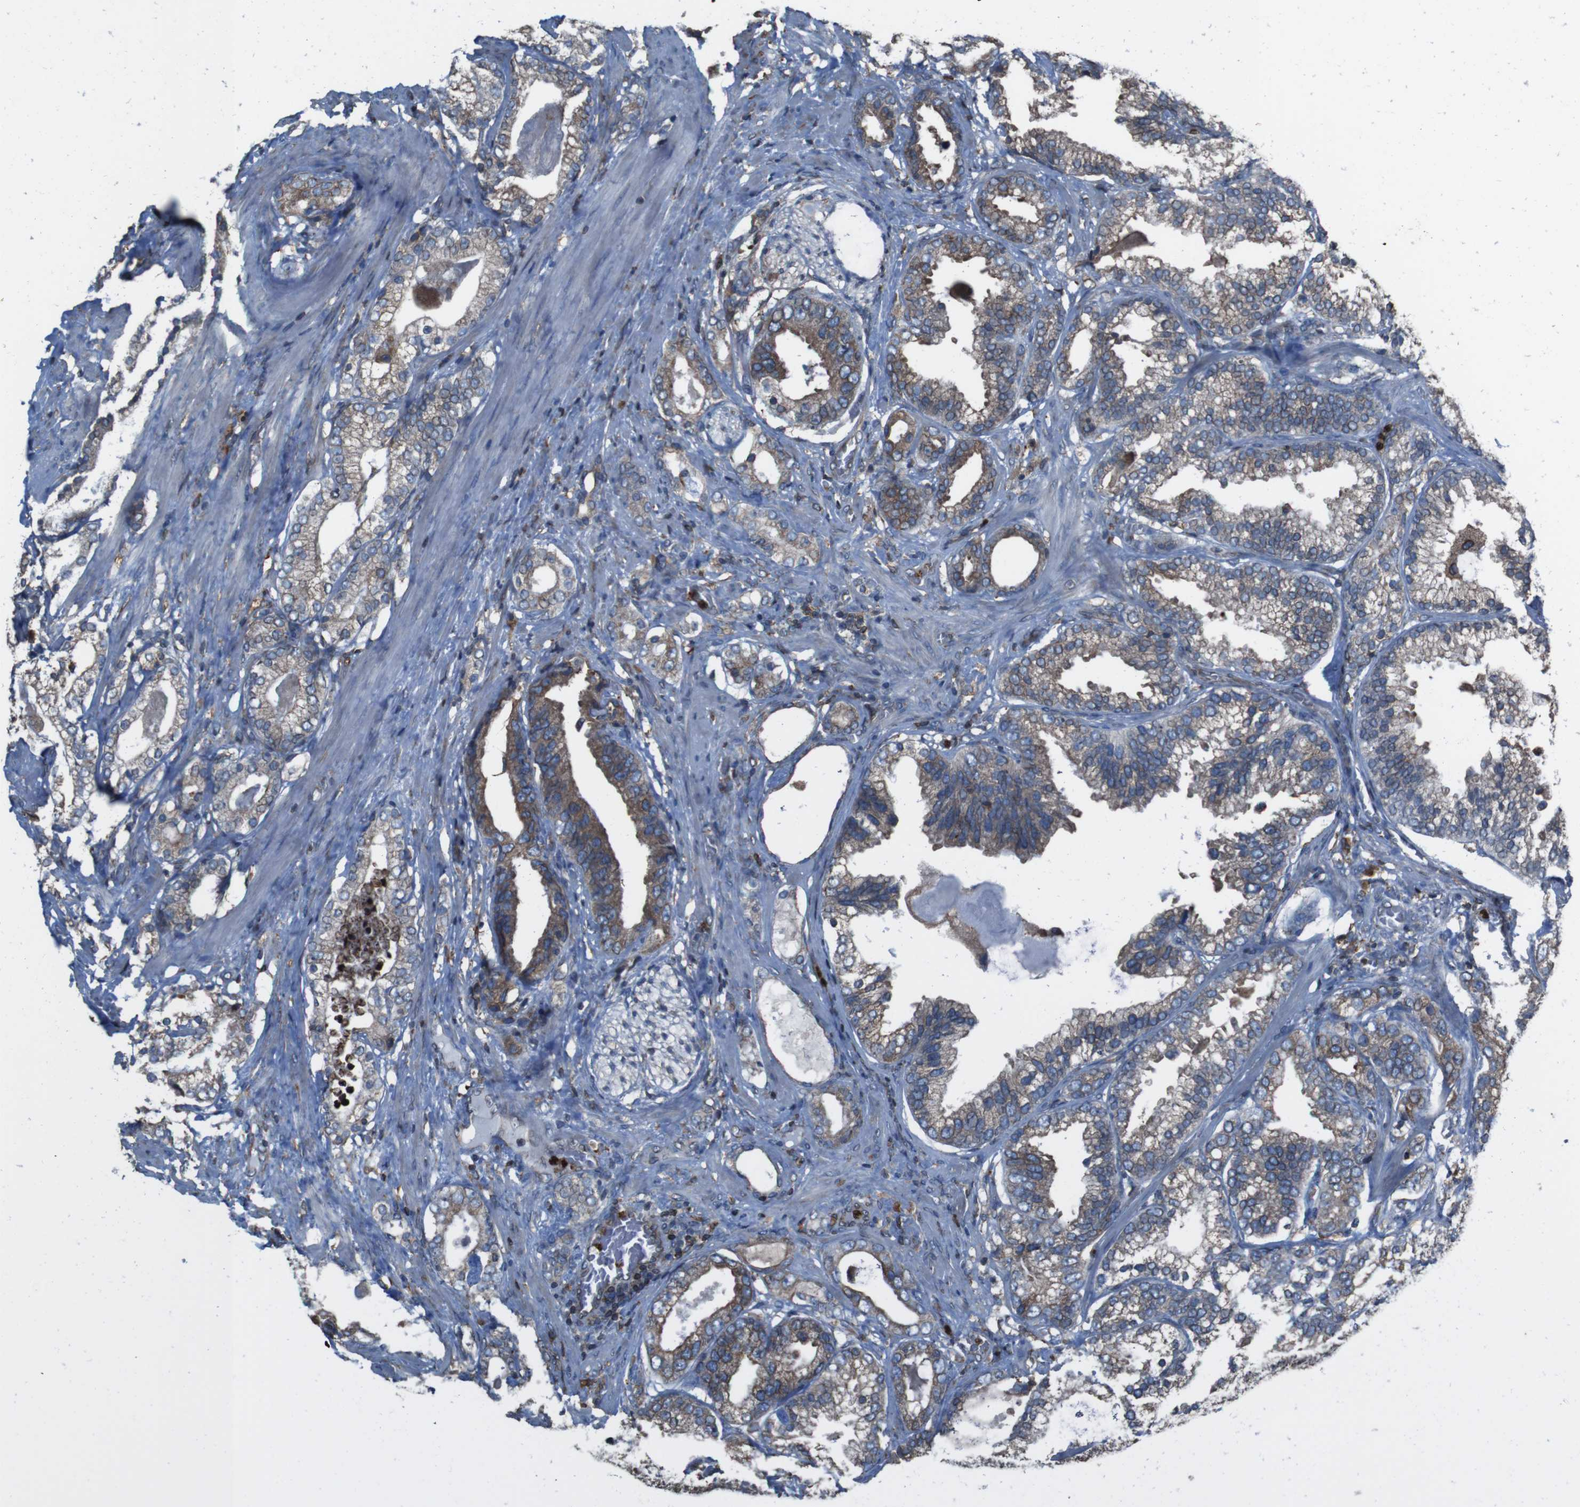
{"staining": {"intensity": "moderate", "quantity": "25%-75%", "location": "cytoplasmic/membranous"}, "tissue": "prostate cancer", "cell_type": "Tumor cells", "image_type": "cancer", "snomed": [{"axis": "morphology", "description": "Adenocarcinoma, Low grade"}, {"axis": "topography", "description": "Prostate"}], "caption": "Prostate low-grade adenocarcinoma stained for a protein (brown) displays moderate cytoplasmic/membranous positive expression in approximately 25%-75% of tumor cells.", "gene": "APMAP", "patient": {"sex": "male", "age": 59}}